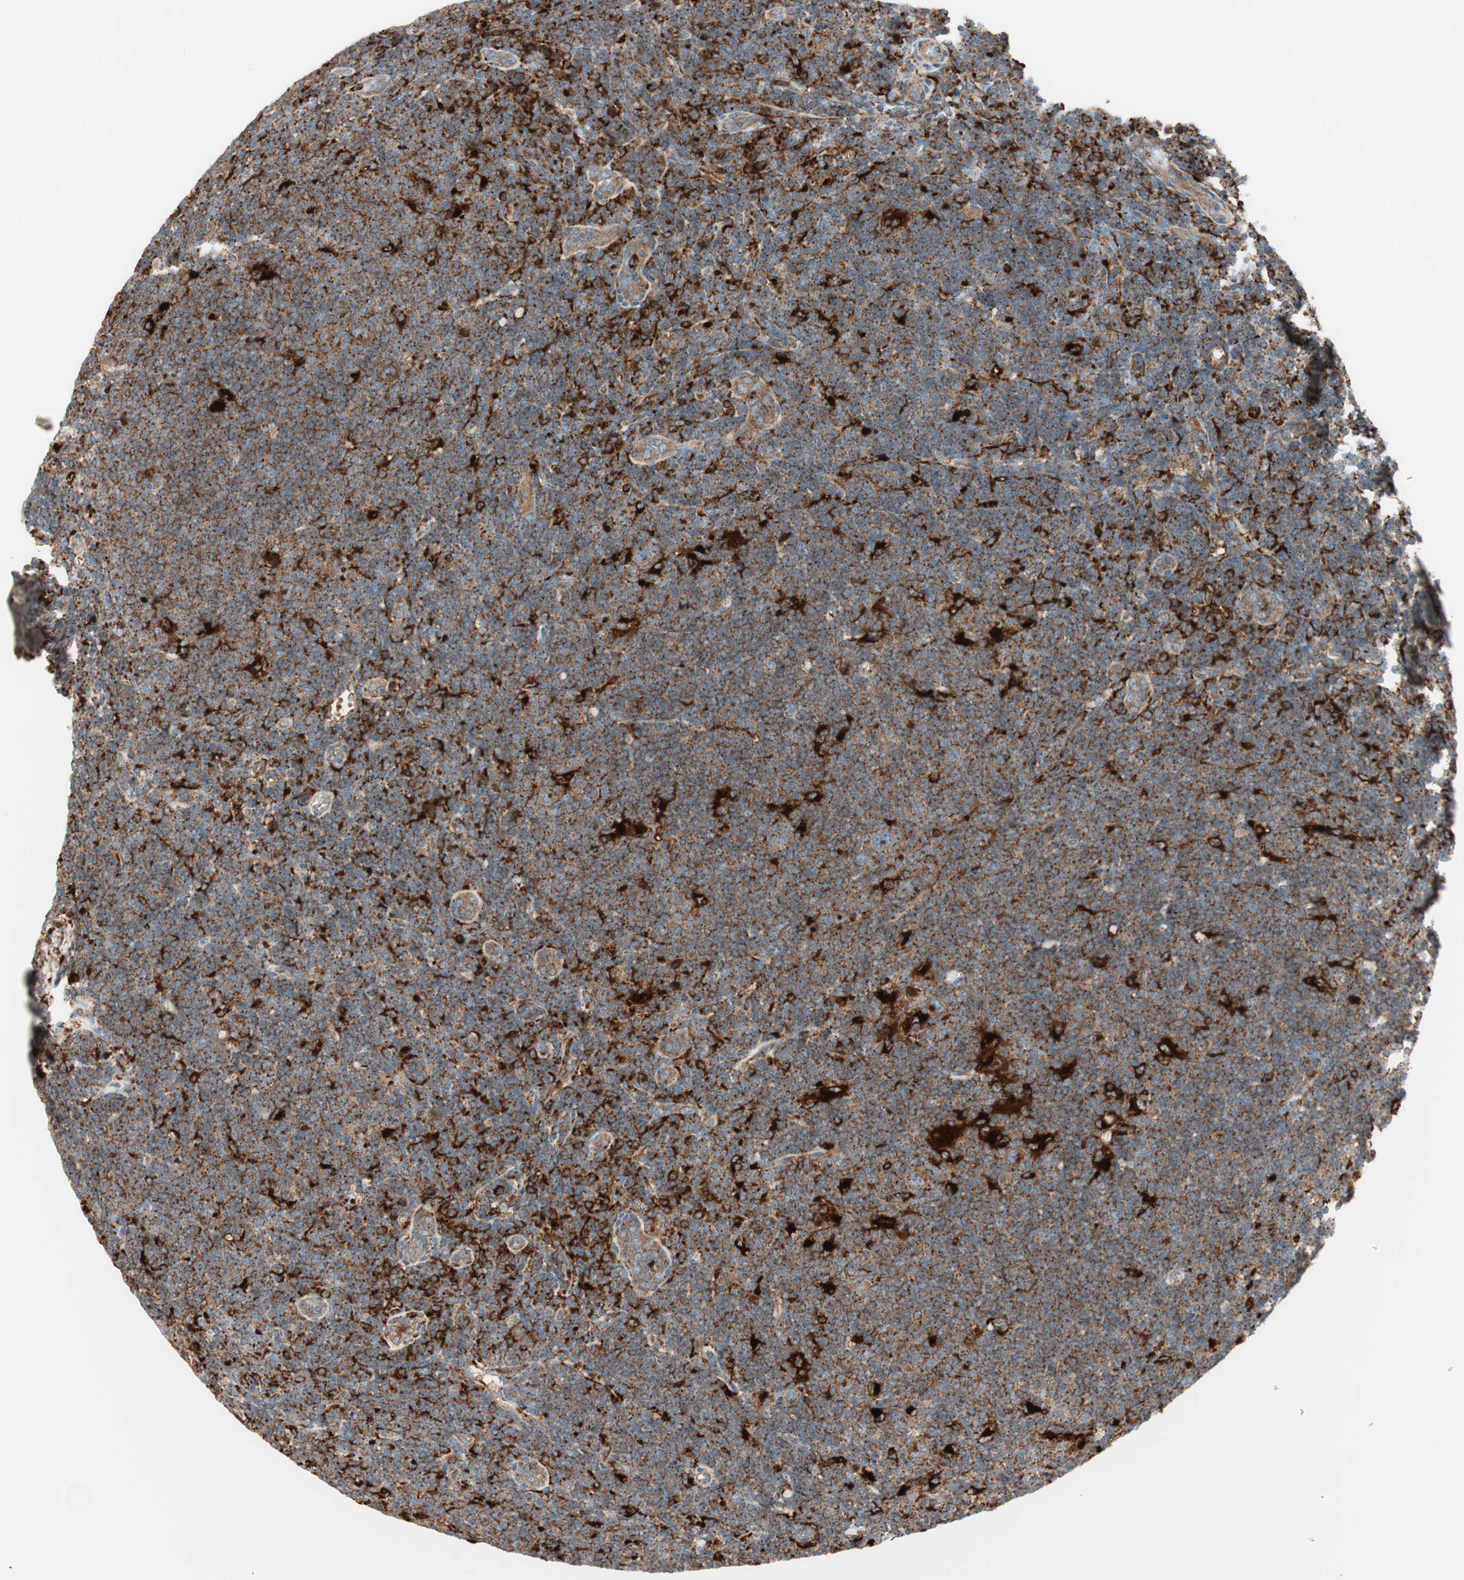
{"staining": {"intensity": "weak", "quantity": ">75%", "location": "cytoplasmic/membranous"}, "tissue": "lymphoma", "cell_type": "Tumor cells", "image_type": "cancer", "snomed": [{"axis": "morphology", "description": "Hodgkin's disease, NOS"}, {"axis": "topography", "description": "Lymph node"}], "caption": "A low amount of weak cytoplasmic/membranous staining is identified in approximately >75% of tumor cells in Hodgkin's disease tissue.", "gene": "ATP6V1G1", "patient": {"sex": "female", "age": 57}}